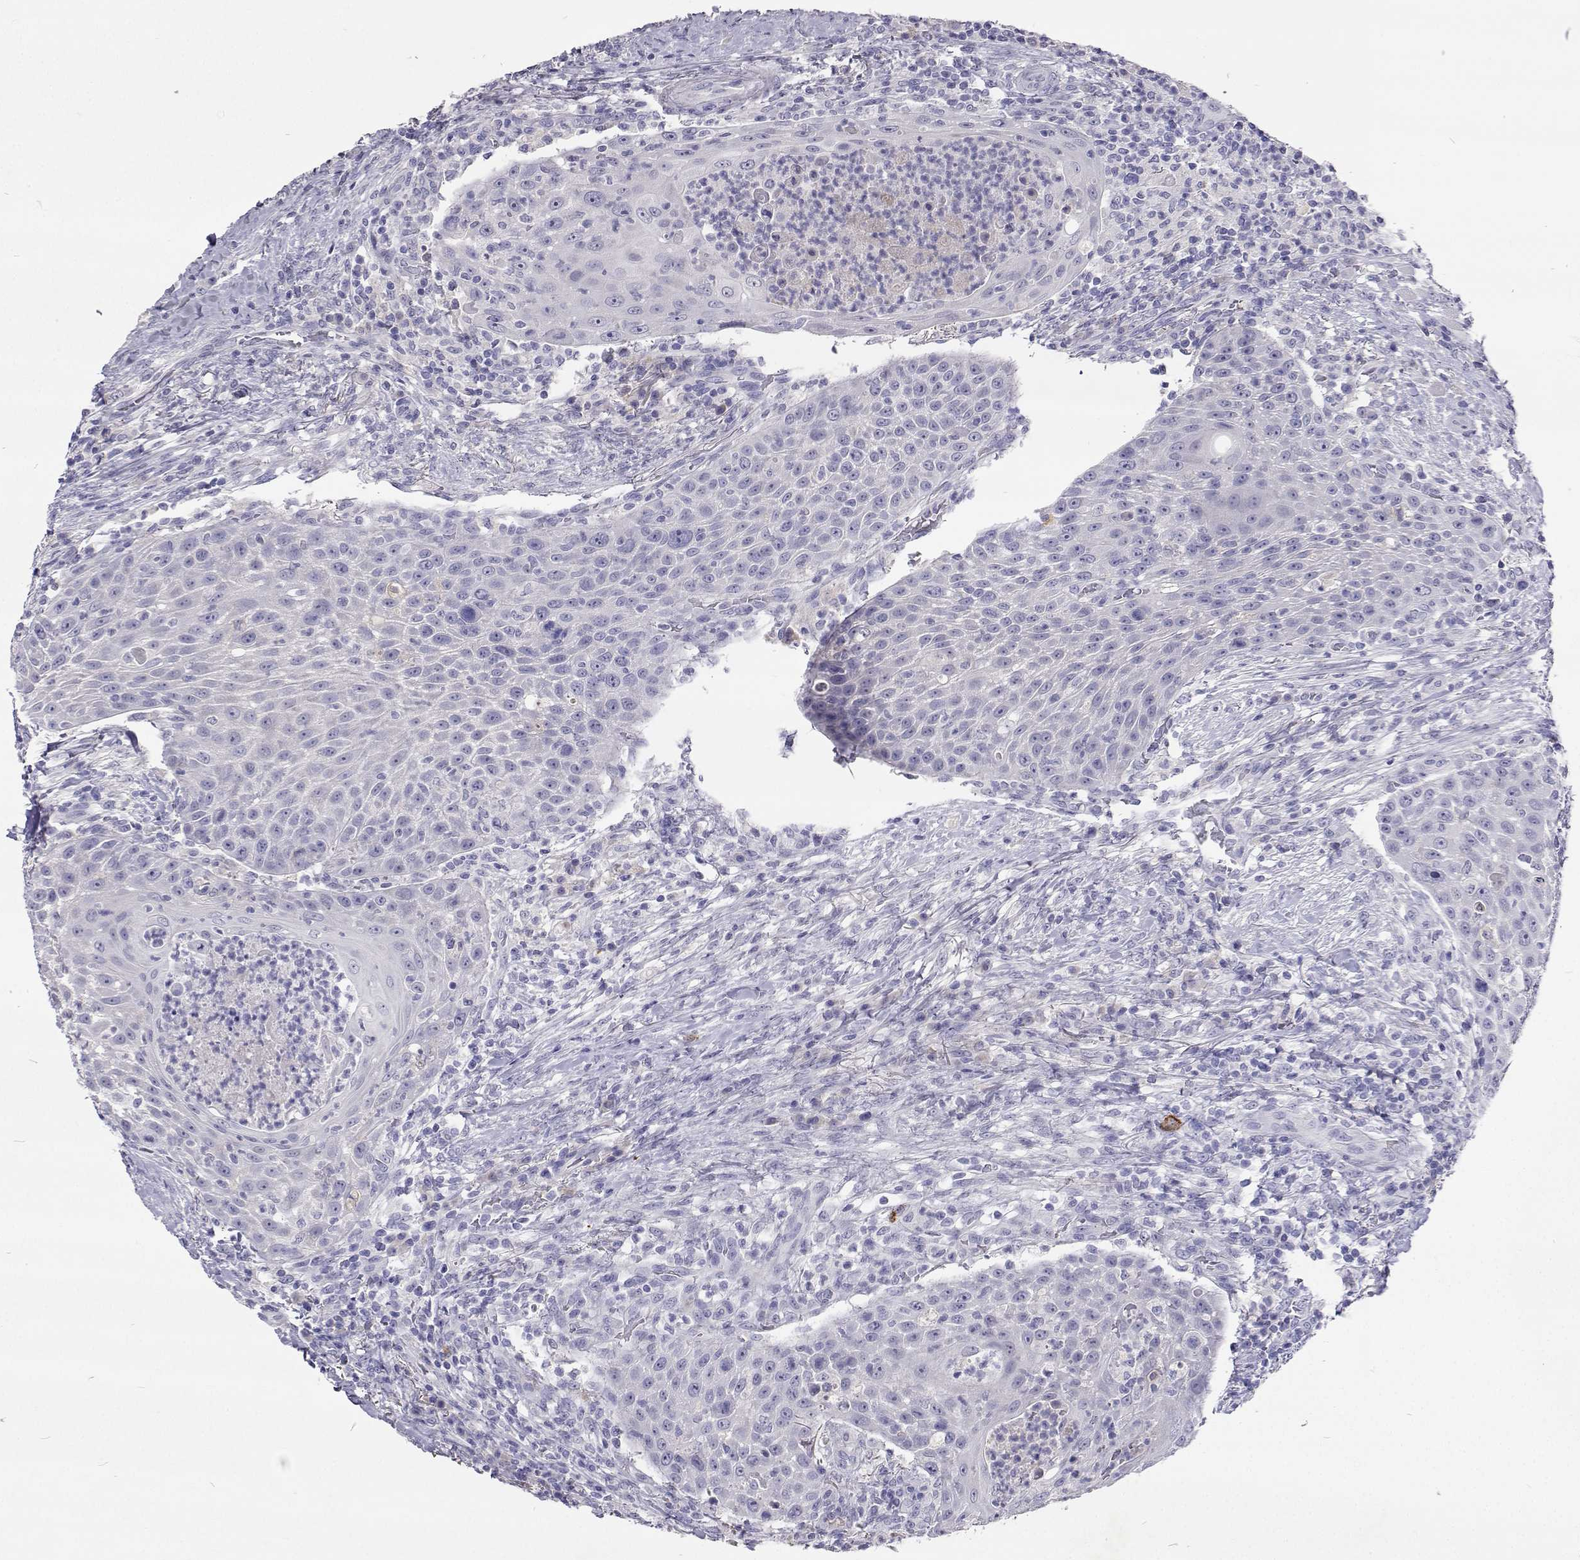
{"staining": {"intensity": "negative", "quantity": "none", "location": "none"}, "tissue": "head and neck cancer", "cell_type": "Tumor cells", "image_type": "cancer", "snomed": [{"axis": "morphology", "description": "Squamous cell carcinoma, NOS"}, {"axis": "topography", "description": "Head-Neck"}], "caption": "Immunohistochemistry histopathology image of head and neck cancer (squamous cell carcinoma) stained for a protein (brown), which displays no positivity in tumor cells. (DAB immunohistochemistry visualized using brightfield microscopy, high magnification).", "gene": "CFAP44", "patient": {"sex": "male", "age": 69}}